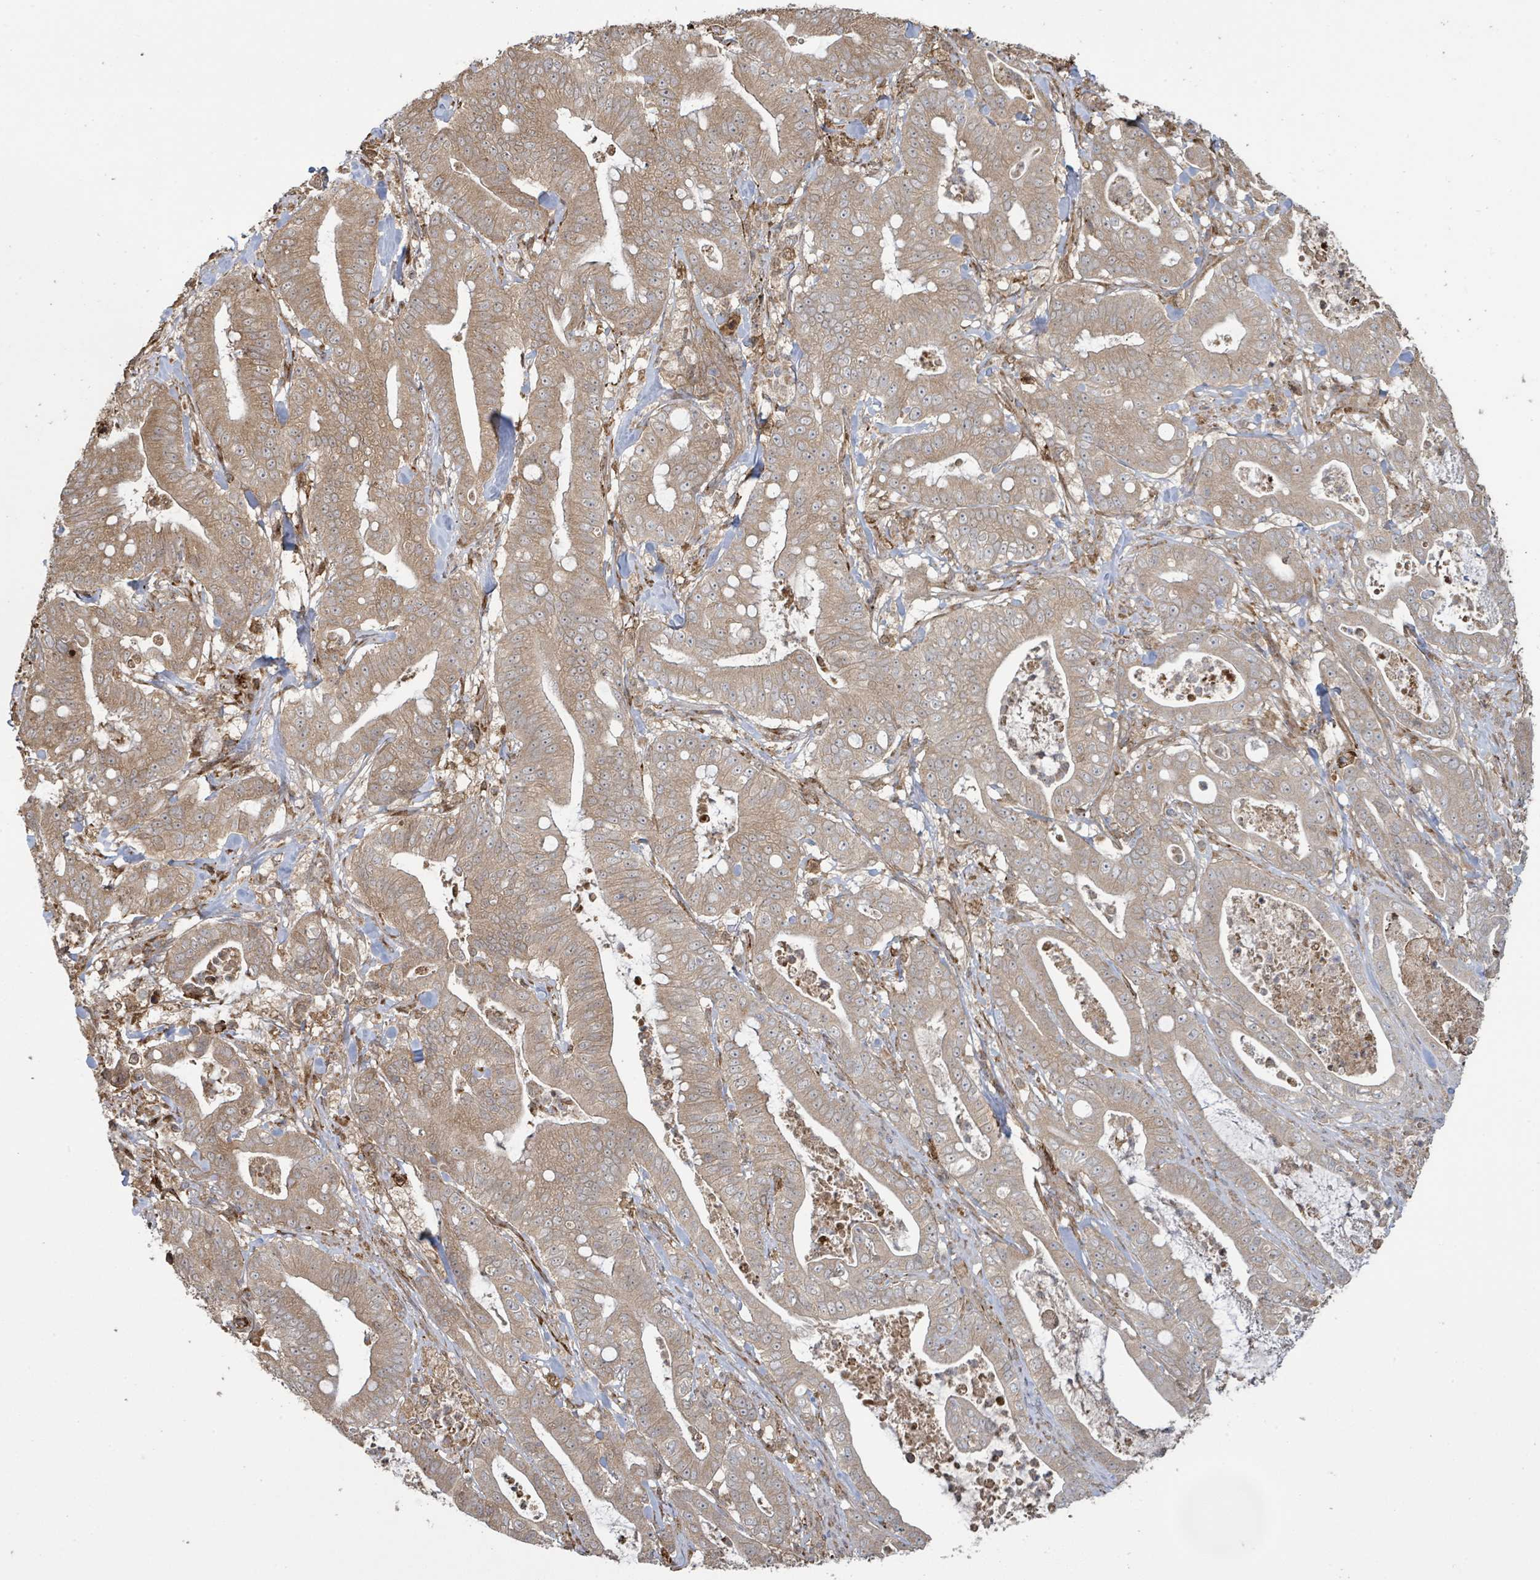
{"staining": {"intensity": "moderate", "quantity": ">75%", "location": "cytoplasmic/membranous"}, "tissue": "pancreatic cancer", "cell_type": "Tumor cells", "image_type": "cancer", "snomed": [{"axis": "morphology", "description": "Adenocarcinoma, NOS"}, {"axis": "topography", "description": "Pancreas"}], "caption": "Tumor cells show medium levels of moderate cytoplasmic/membranous staining in approximately >75% of cells in pancreatic adenocarcinoma.", "gene": "ARPIN", "patient": {"sex": "male", "age": 71}}